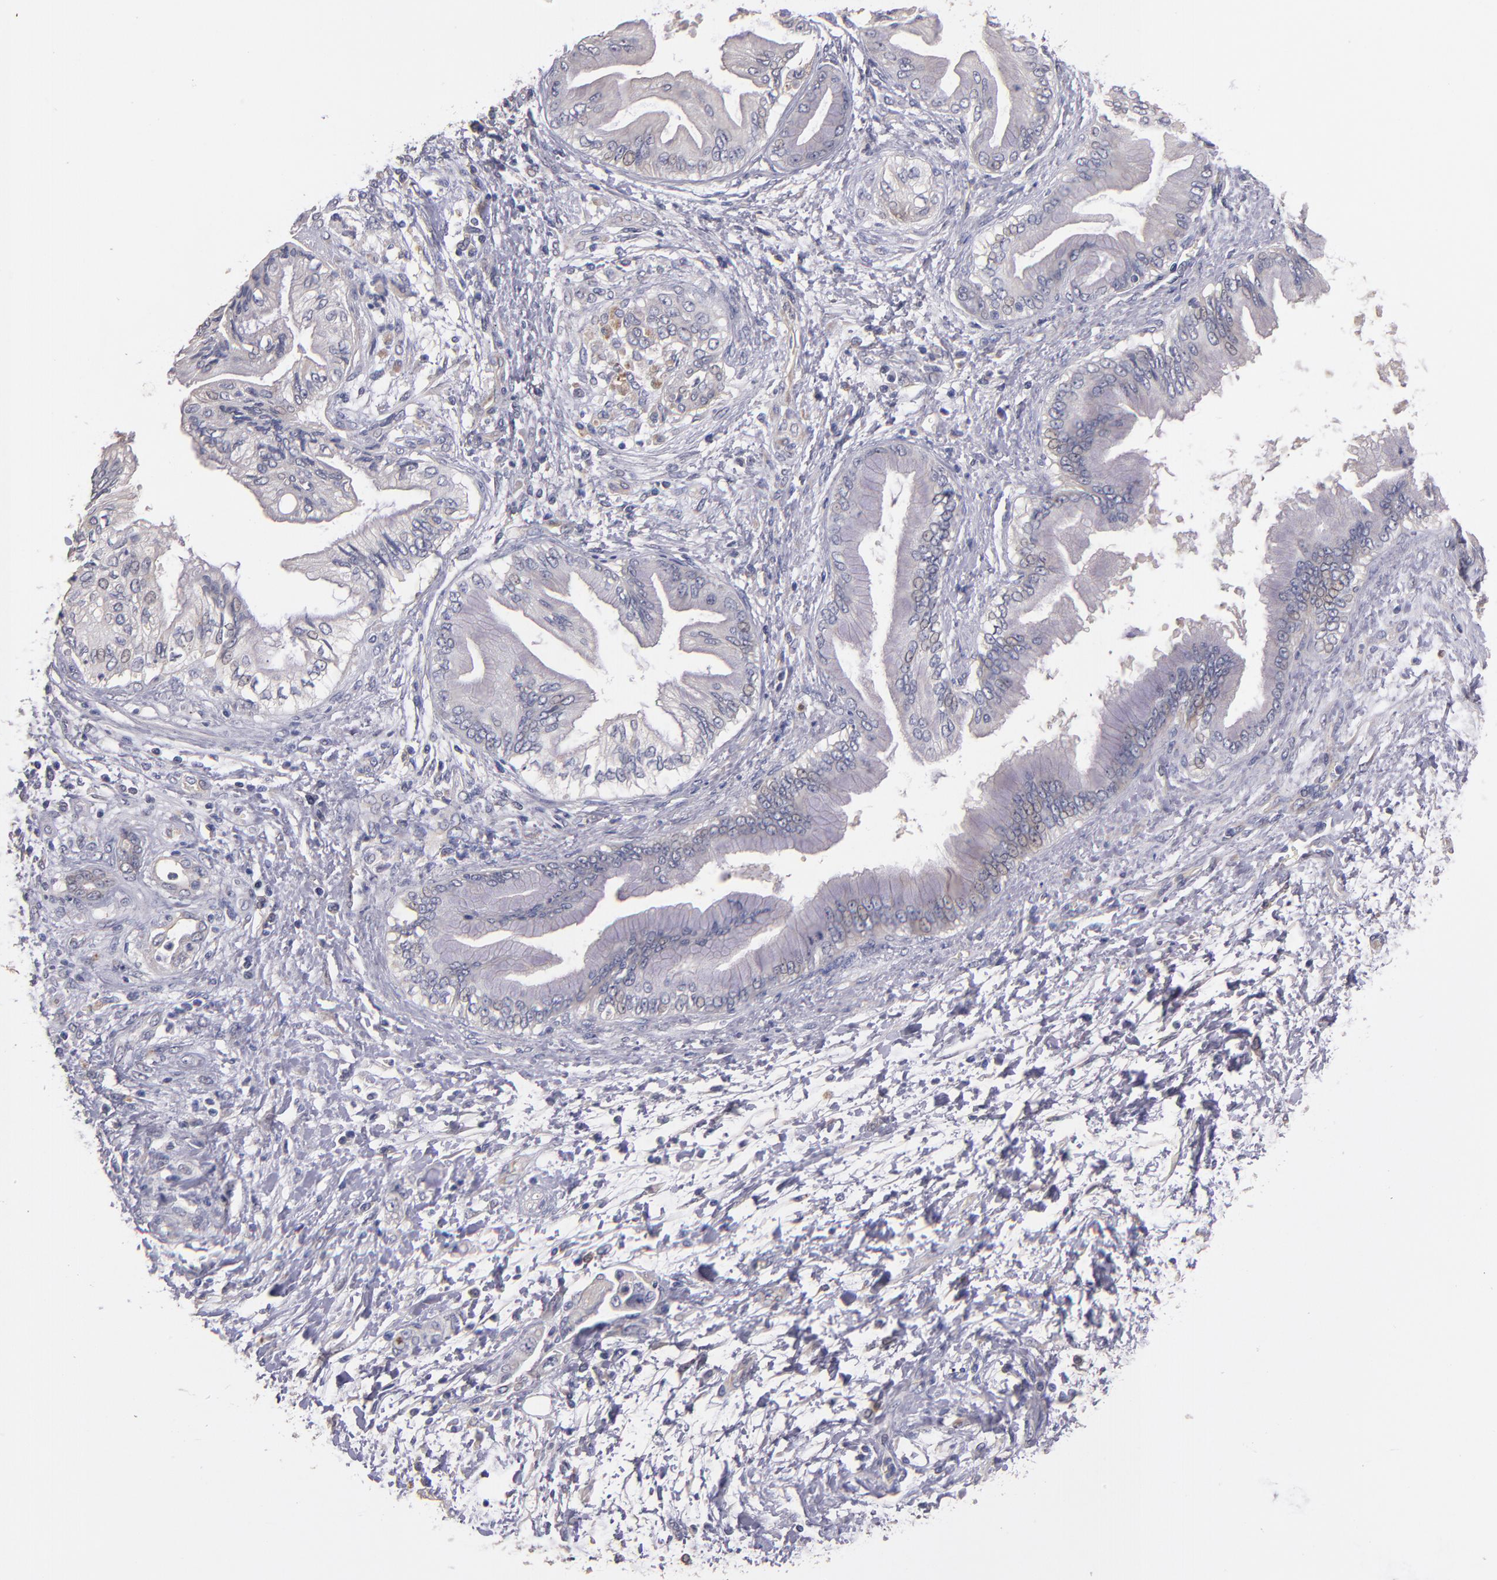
{"staining": {"intensity": "weak", "quantity": "<25%", "location": "cytoplasmic/membranous"}, "tissue": "pancreatic cancer", "cell_type": "Tumor cells", "image_type": "cancer", "snomed": [{"axis": "morphology", "description": "Adenocarcinoma, NOS"}, {"axis": "topography", "description": "Pancreas"}], "caption": "Immunohistochemical staining of pancreatic cancer demonstrates no significant staining in tumor cells.", "gene": "MAGEE1", "patient": {"sex": "female", "age": 70}}